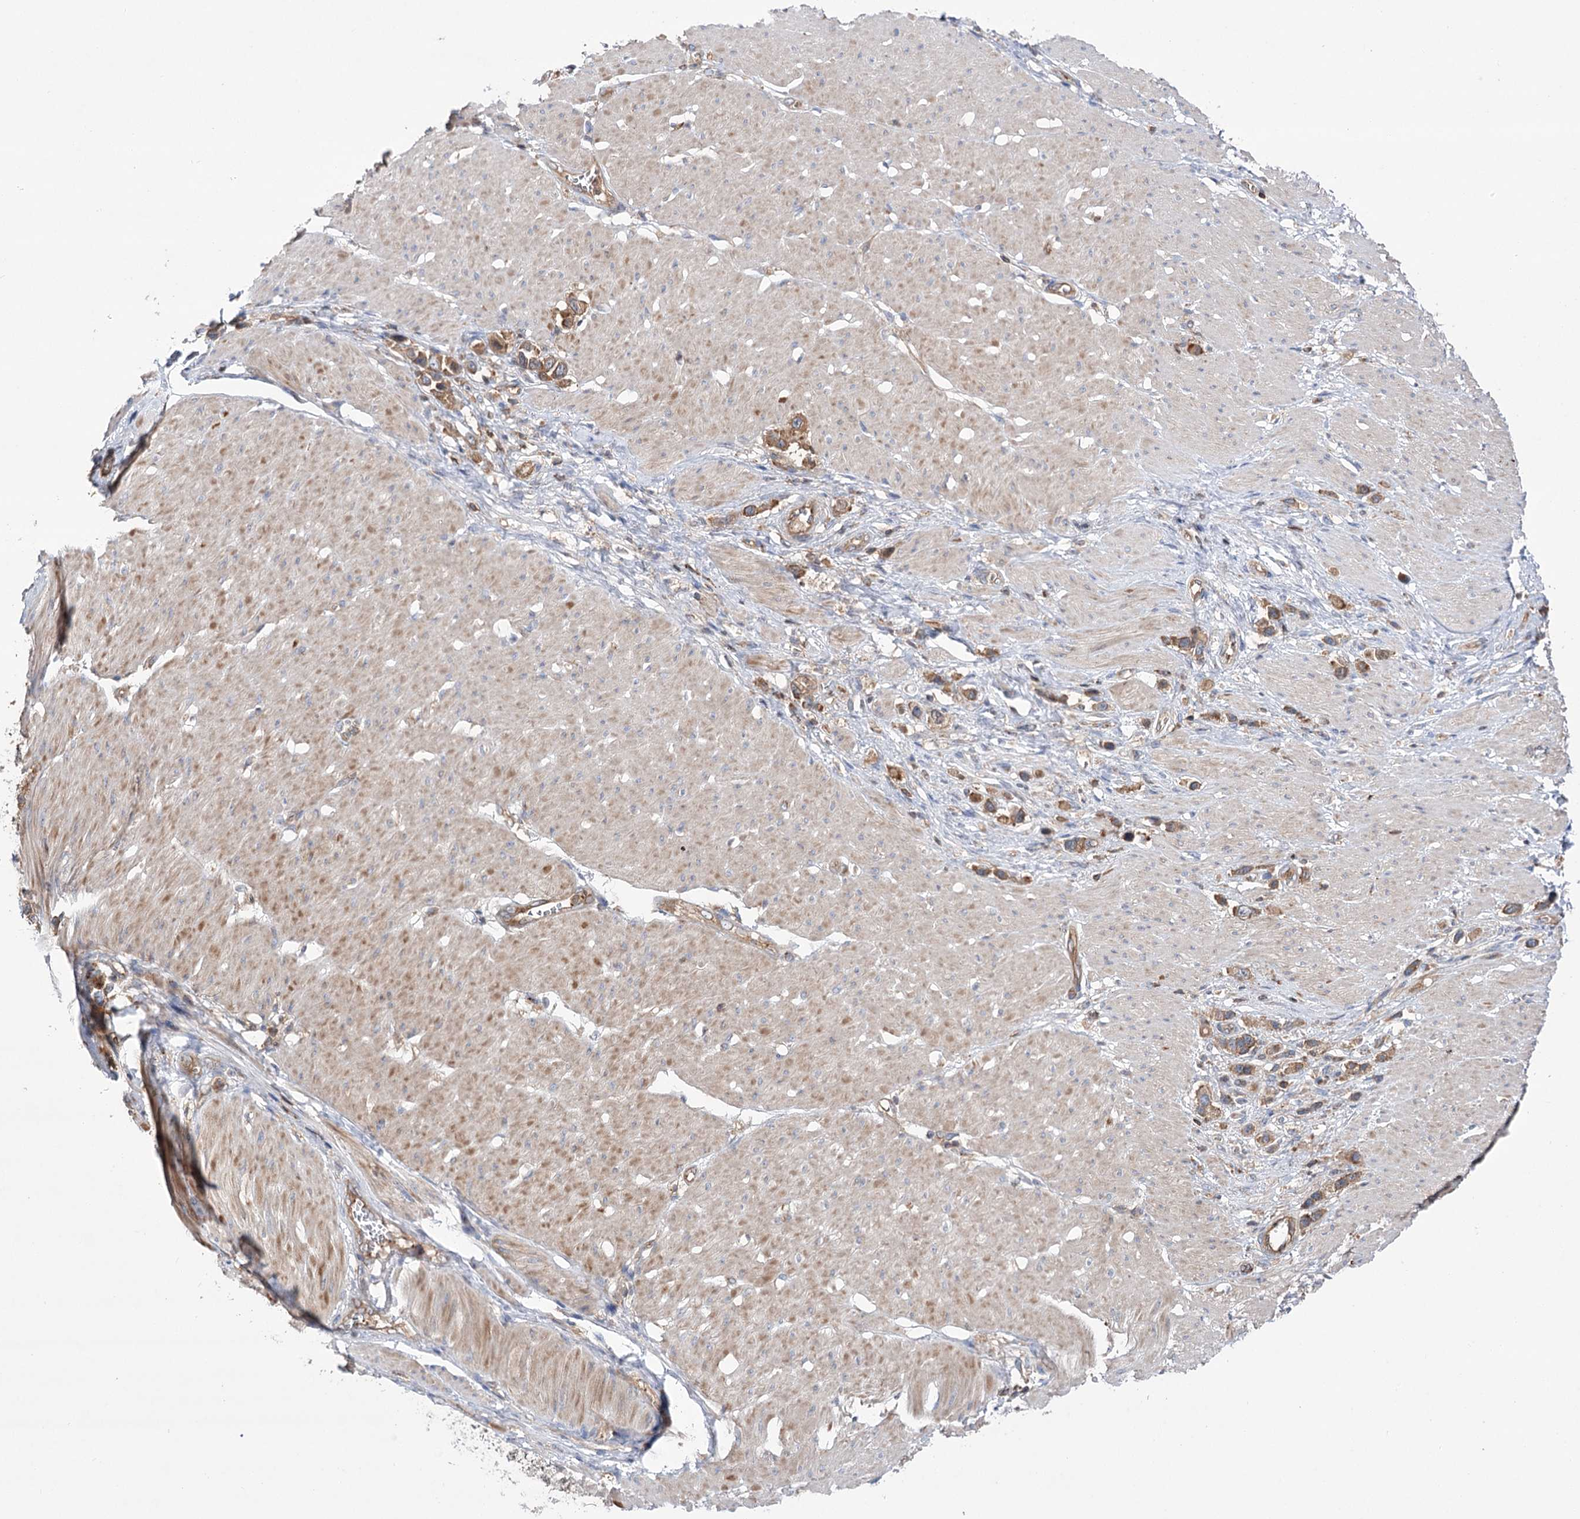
{"staining": {"intensity": "moderate", "quantity": ">75%", "location": "cytoplasmic/membranous"}, "tissue": "stomach cancer", "cell_type": "Tumor cells", "image_type": "cancer", "snomed": [{"axis": "morphology", "description": "Normal tissue, NOS"}, {"axis": "morphology", "description": "Adenocarcinoma, NOS"}, {"axis": "topography", "description": "Stomach, upper"}, {"axis": "topography", "description": "Stomach"}], "caption": "Immunohistochemistry (IHC) of human adenocarcinoma (stomach) demonstrates medium levels of moderate cytoplasmic/membranous positivity in about >75% of tumor cells.", "gene": "VPS37B", "patient": {"sex": "female", "age": 65}}